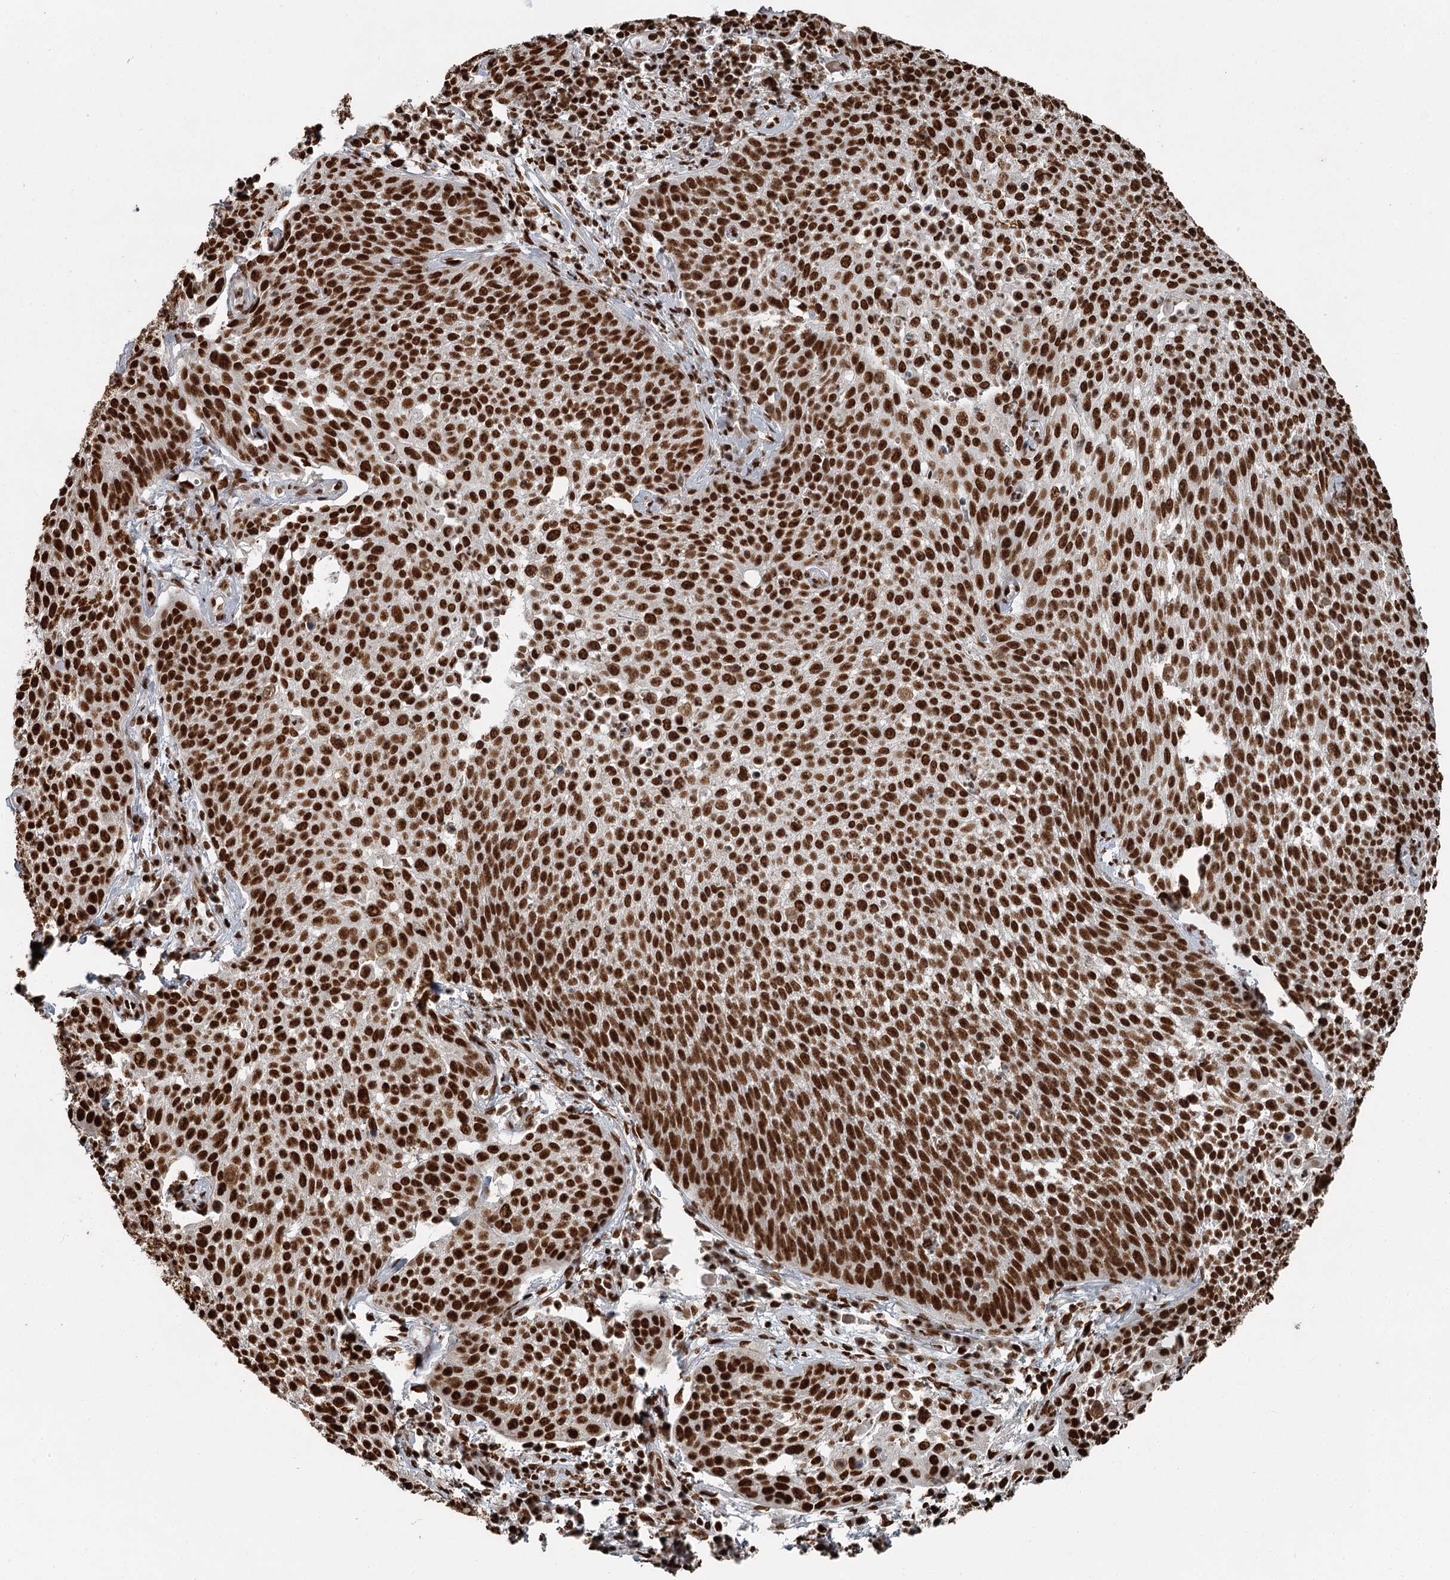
{"staining": {"intensity": "strong", "quantity": ">75%", "location": "nuclear"}, "tissue": "cervical cancer", "cell_type": "Tumor cells", "image_type": "cancer", "snomed": [{"axis": "morphology", "description": "Squamous cell carcinoma, NOS"}, {"axis": "topography", "description": "Cervix"}], "caption": "The immunohistochemical stain shows strong nuclear positivity in tumor cells of cervical cancer tissue.", "gene": "RBBP7", "patient": {"sex": "female", "age": 34}}